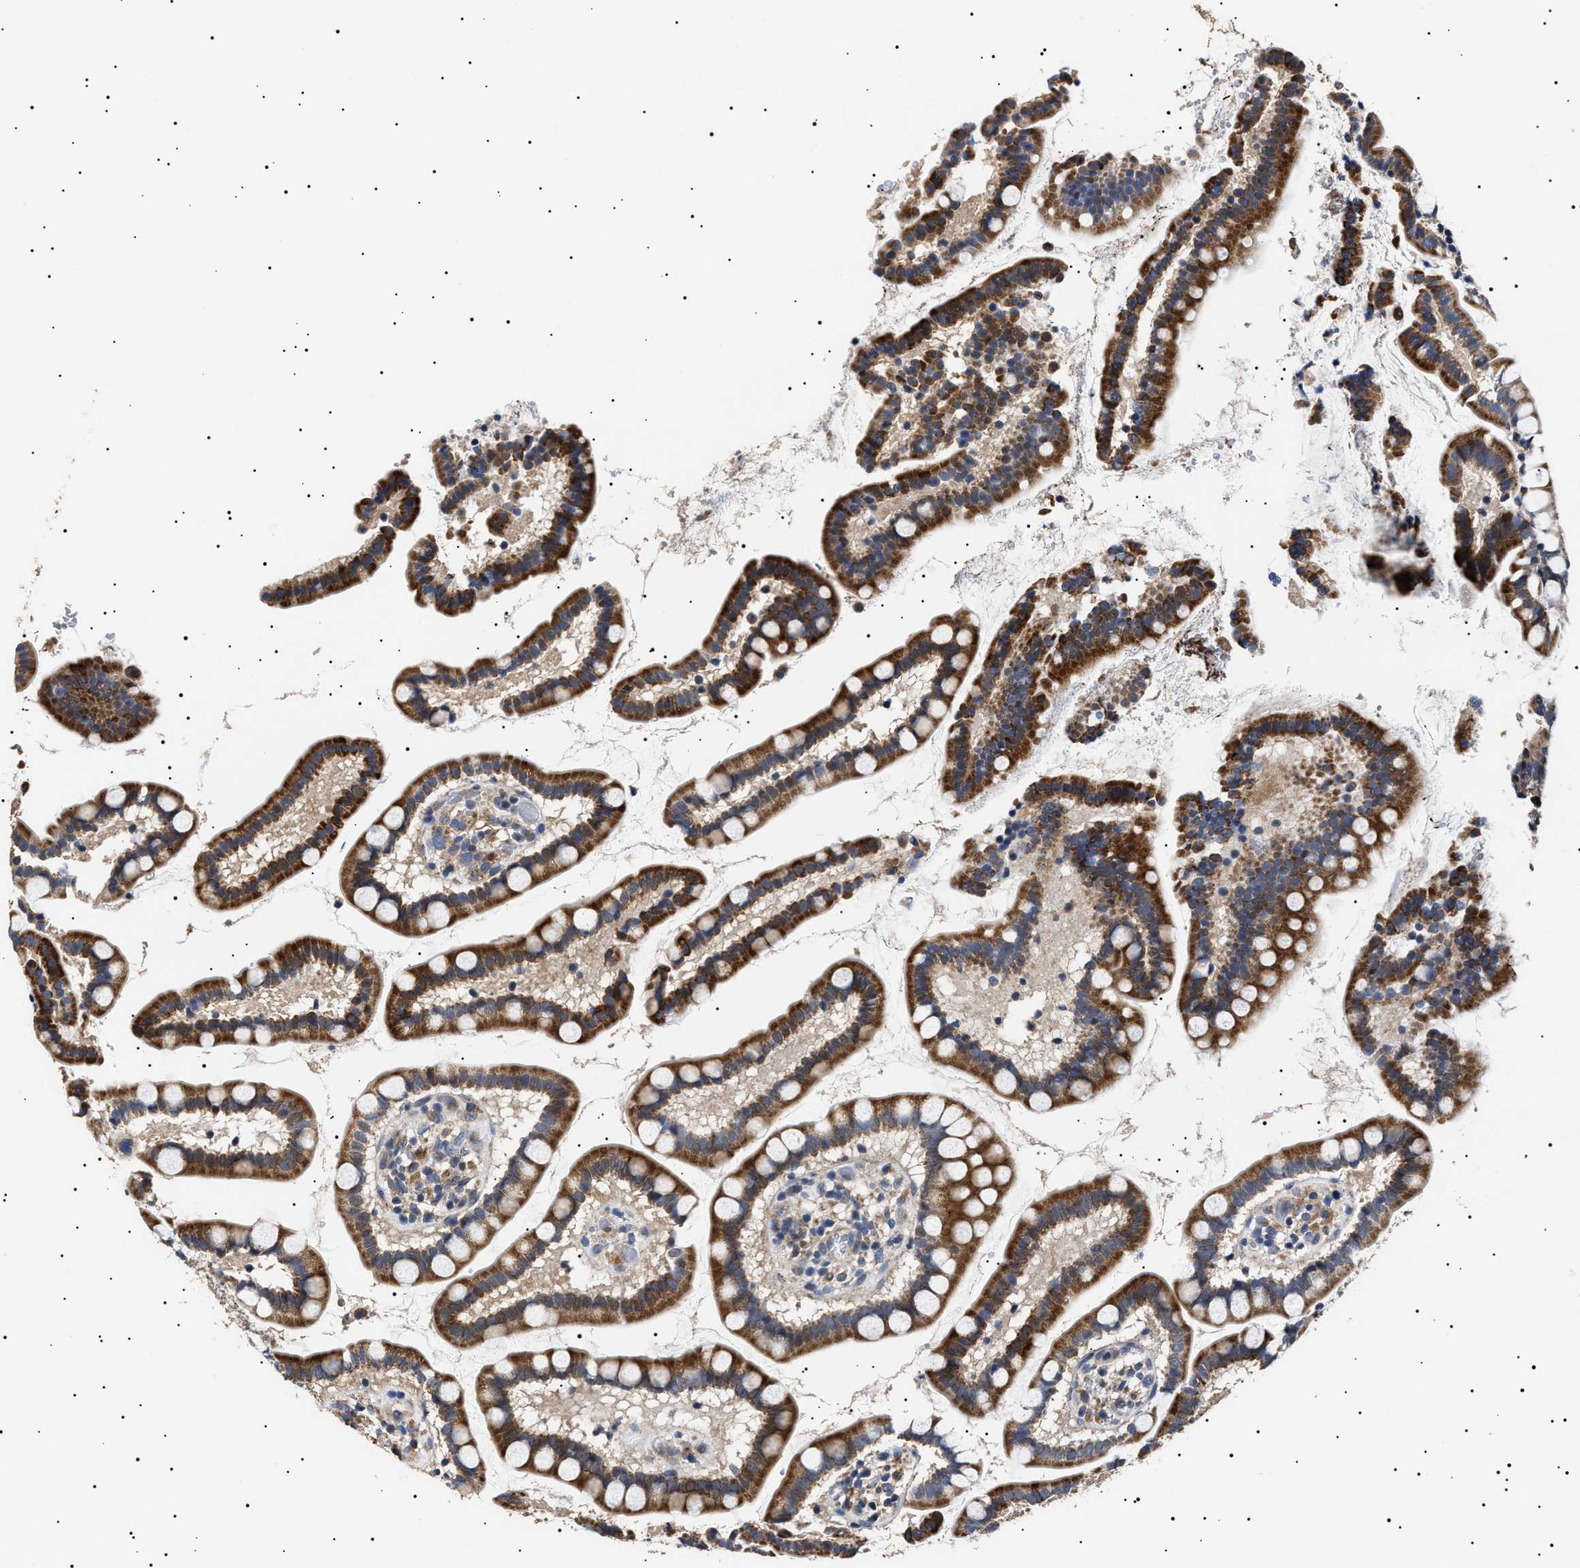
{"staining": {"intensity": "strong", "quantity": ">75%", "location": "cytoplasmic/membranous"}, "tissue": "small intestine", "cell_type": "Glandular cells", "image_type": "normal", "snomed": [{"axis": "morphology", "description": "Normal tissue, NOS"}, {"axis": "topography", "description": "Small intestine"}], "caption": "This histopathology image exhibits immunohistochemistry staining of normal small intestine, with high strong cytoplasmic/membranous positivity in approximately >75% of glandular cells.", "gene": "RAB34", "patient": {"sex": "female", "age": 84}}